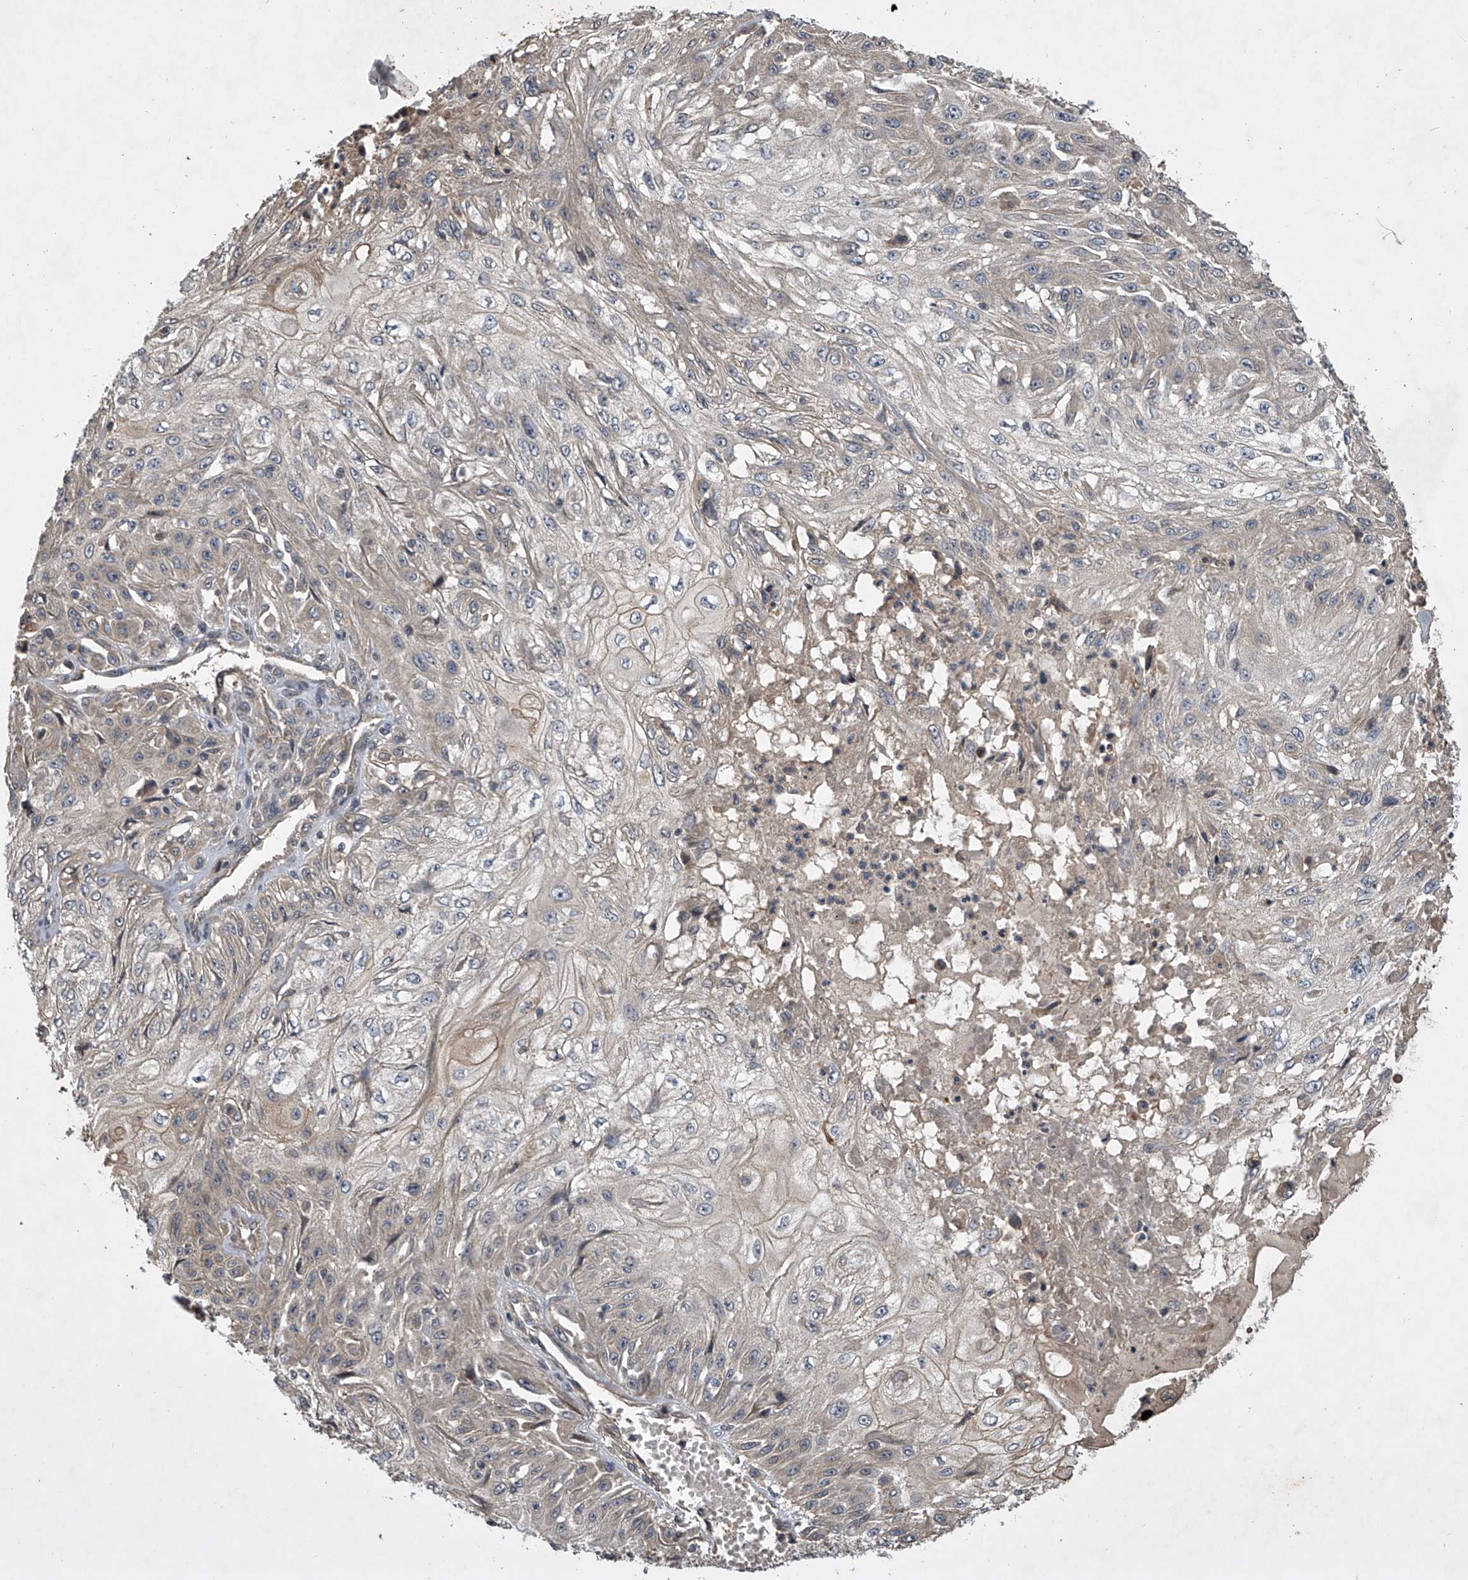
{"staining": {"intensity": "weak", "quantity": "<25%", "location": "cytoplasmic/membranous"}, "tissue": "skin cancer", "cell_type": "Tumor cells", "image_type": "cancer", "snomed": [{"axis": "morphology", "description": "Squamous cell carcinoma, NOS"}, {"axis": "morphology", "description": "Squamous cell carcinoma, metastatic, NOS"}, {"axis": "topography", "description": "Skin"}, {"axis": "topography", "description": "Lymph node"}], "caption": "DAB immunohistochemical staining of human skin cancer shows no significant expression in tumor cells. (Immunohistochemistry, brightfield microscopy, high magnification).", "gene": "NFS1", "patient": {"sex": "male", "age": 75}}